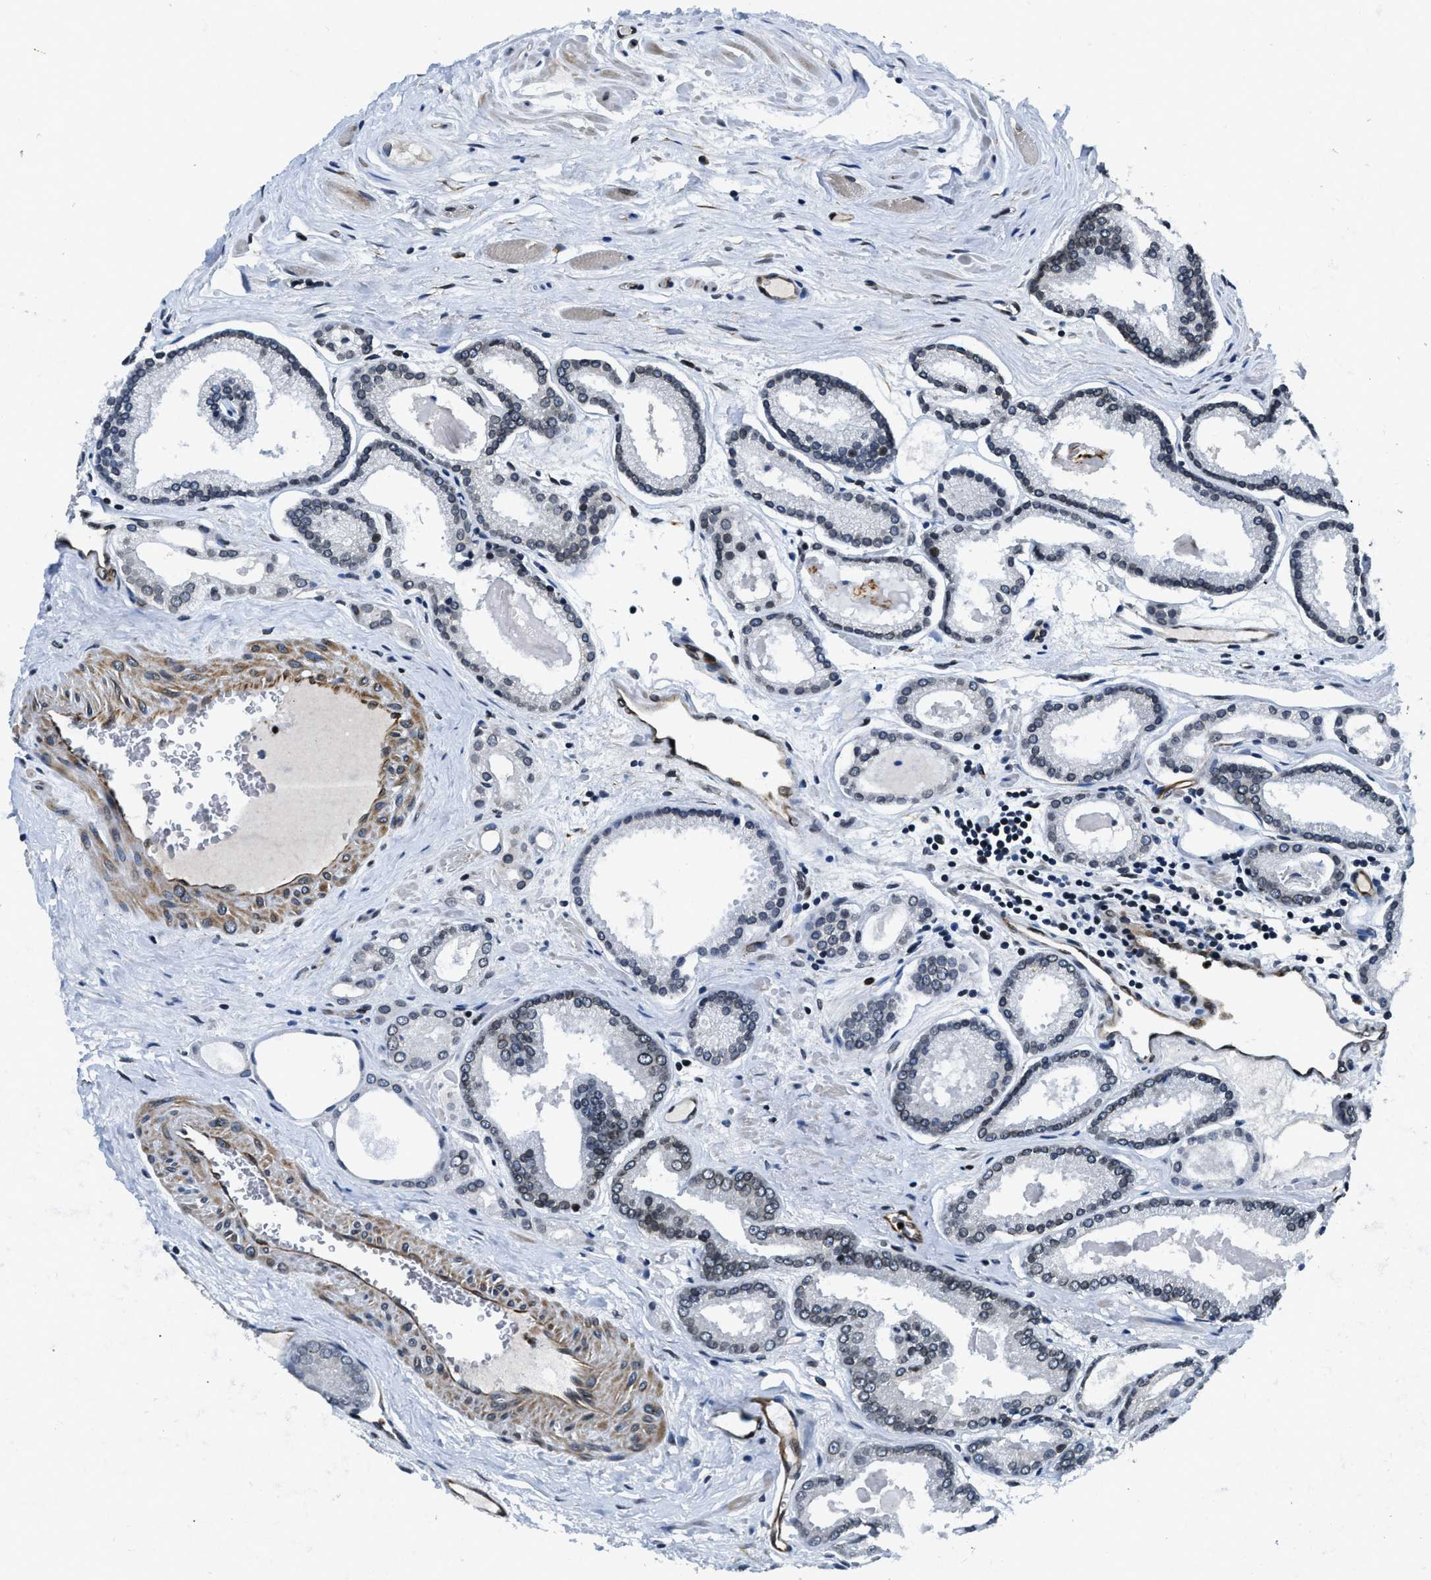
{"staining": {"intensity": "weak", "quantity": "25%-75%", "location": "nuclear"}, "tissue": "prostate cancer", "cell_type": "Tumor cells", "image_type": "cancer", "snomed": [{"axis": "morphology", "description": "Adenocarcinoma, Low grade"}, {"axis": "topography", "description": "Prostate"}], "caption": "Human adenocarcinoma (low-grade) (prostate) stained for a protein (brown) reveals weak nuclear positive staining in about 25%-75% of tumor cells.", "gene": "ZC3HC1", "patient": {"sex": "male", "age": 59}}